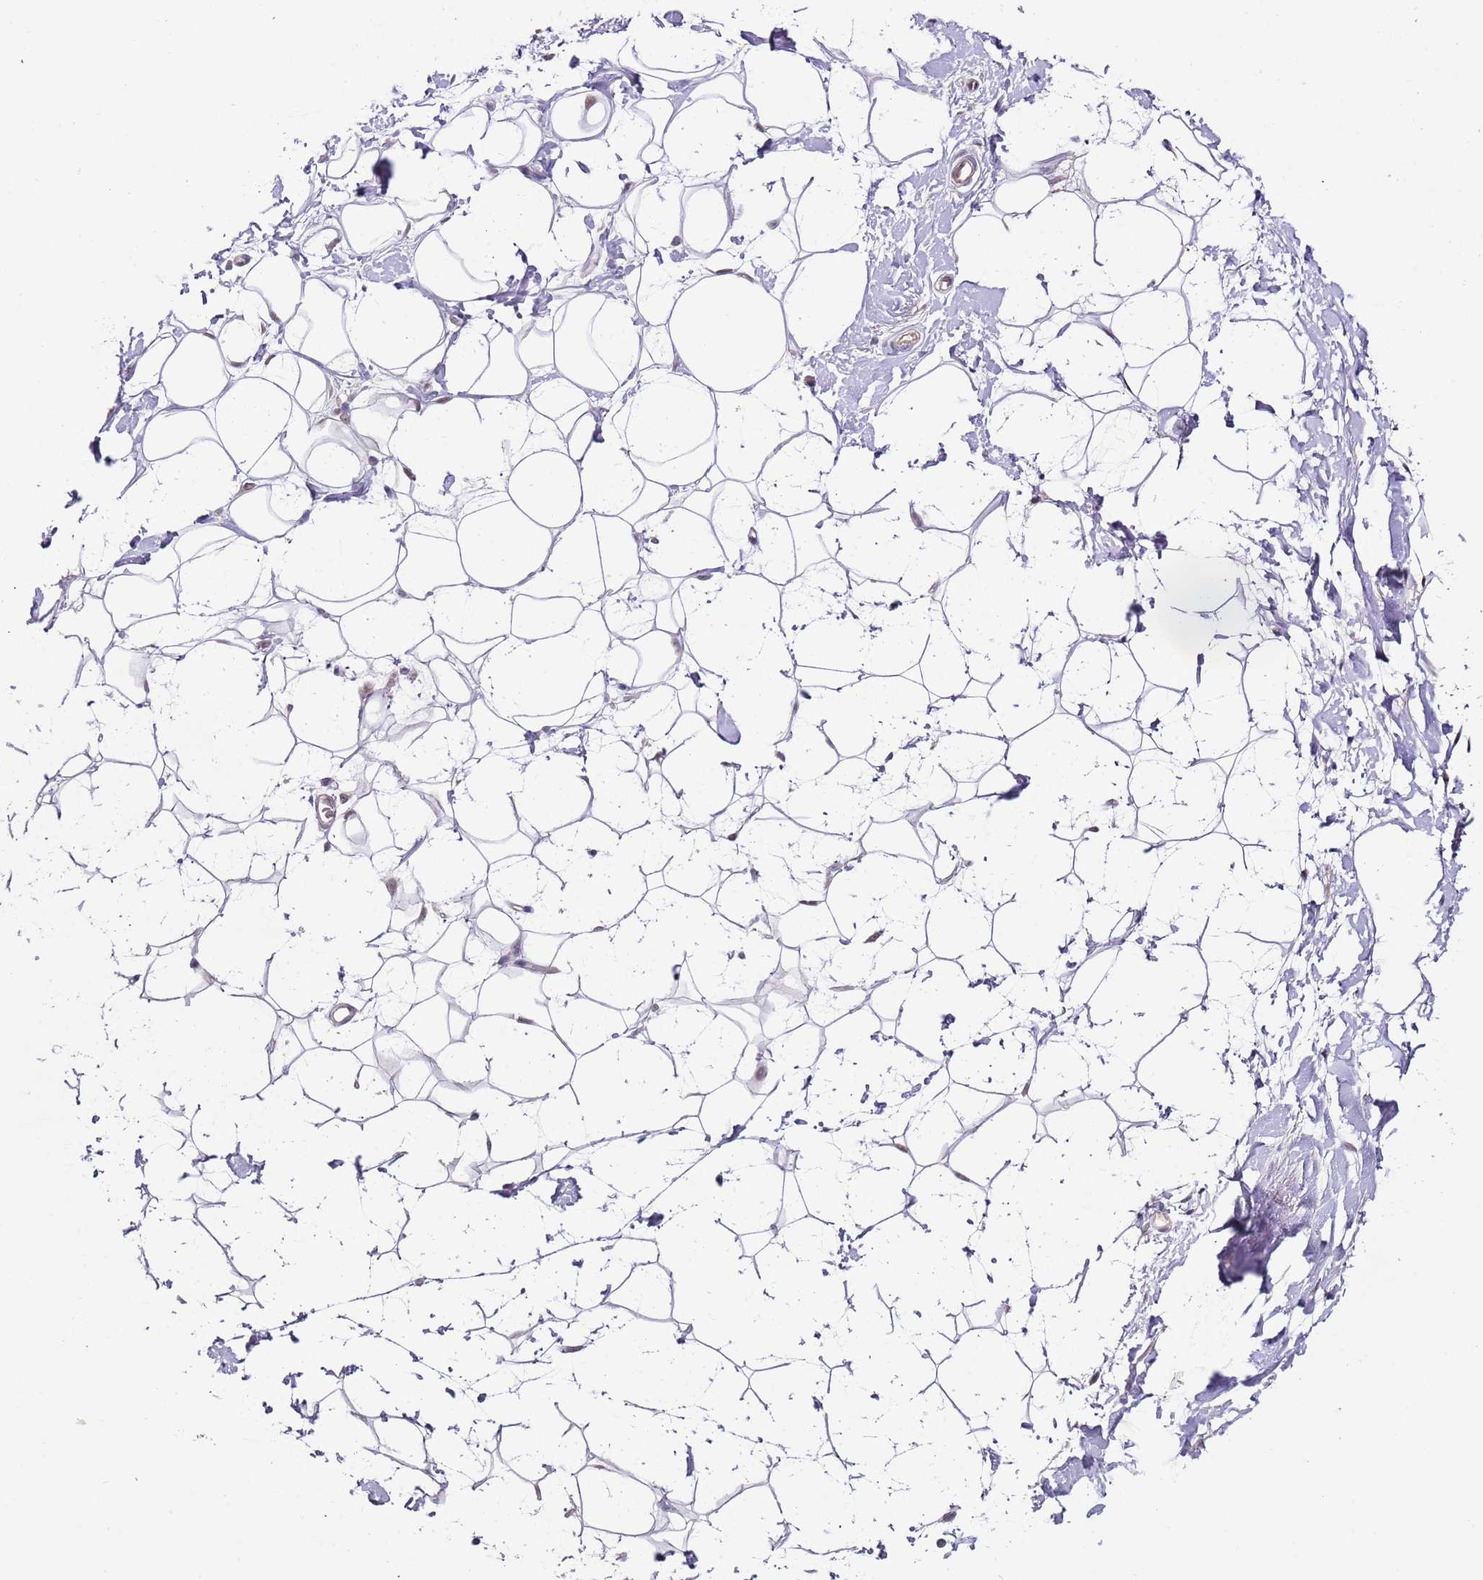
{"staining": {"intensity": "weak", "quantity": ">75%", "location": "nuclear"}, "tissue": "adipose tissue", "cell_type": "Adipocytes", "image_type": "normal", "snomed": [{"axis": "morphology", "description": "Normal tissue, NOS"}, {"axis": "topography", "description": "Breast"}], "caption": "Immunohistochemical staining of unremarkable human adipose tissue reveals weak nuclear protein positivity in about >75% of adipocytes. Using DAB (brown) and hematoxylin (blue) stains, captured at high magnification using brightfield microscopy.", "gene": "RMND5B", "patient": {"sex": "female", "age": 26}}